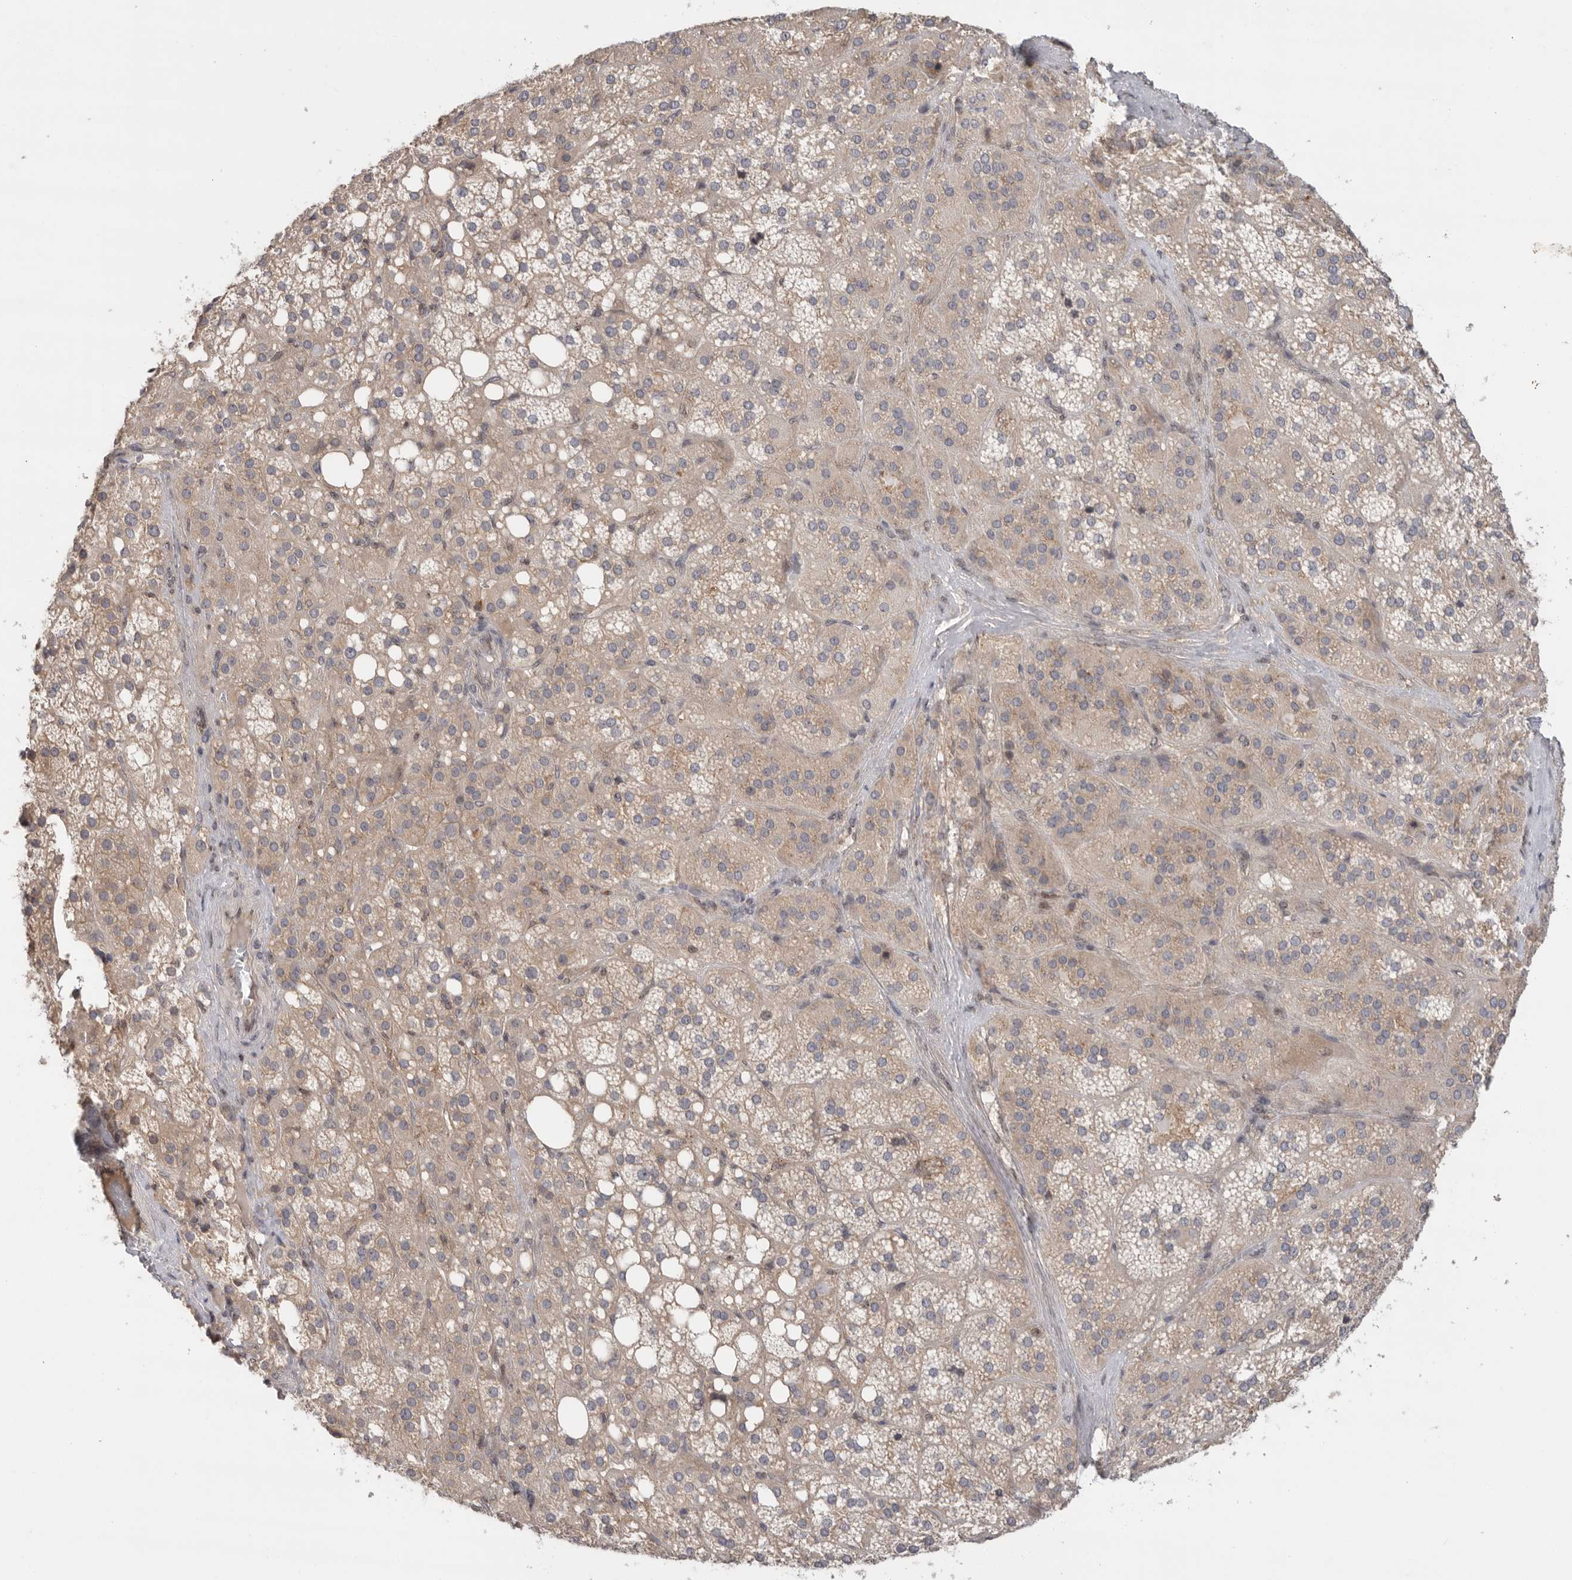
{"staining": {"intensity": "weak", "quantity": ">75%", "location": "cytoplasmic/membranous"}, "tissue": "adrenal gland", "cell_type": "Glandular cells", "image_type": "normal", "snomed": [{"axis": "morphology", "description": "Normal tissue, NOS"}, {"axis": "topography", "description": "Adrenal gland"}], "caption": "IHC photomicrograph of unremarkable human adrenal gland stained for a protein (brown), which exhibits low levels of weak cytoplasmic/membranous expression in about >75% of glandular cells.", "gene": "KLK5", "patient": {"sex": "female", "age": 59}}